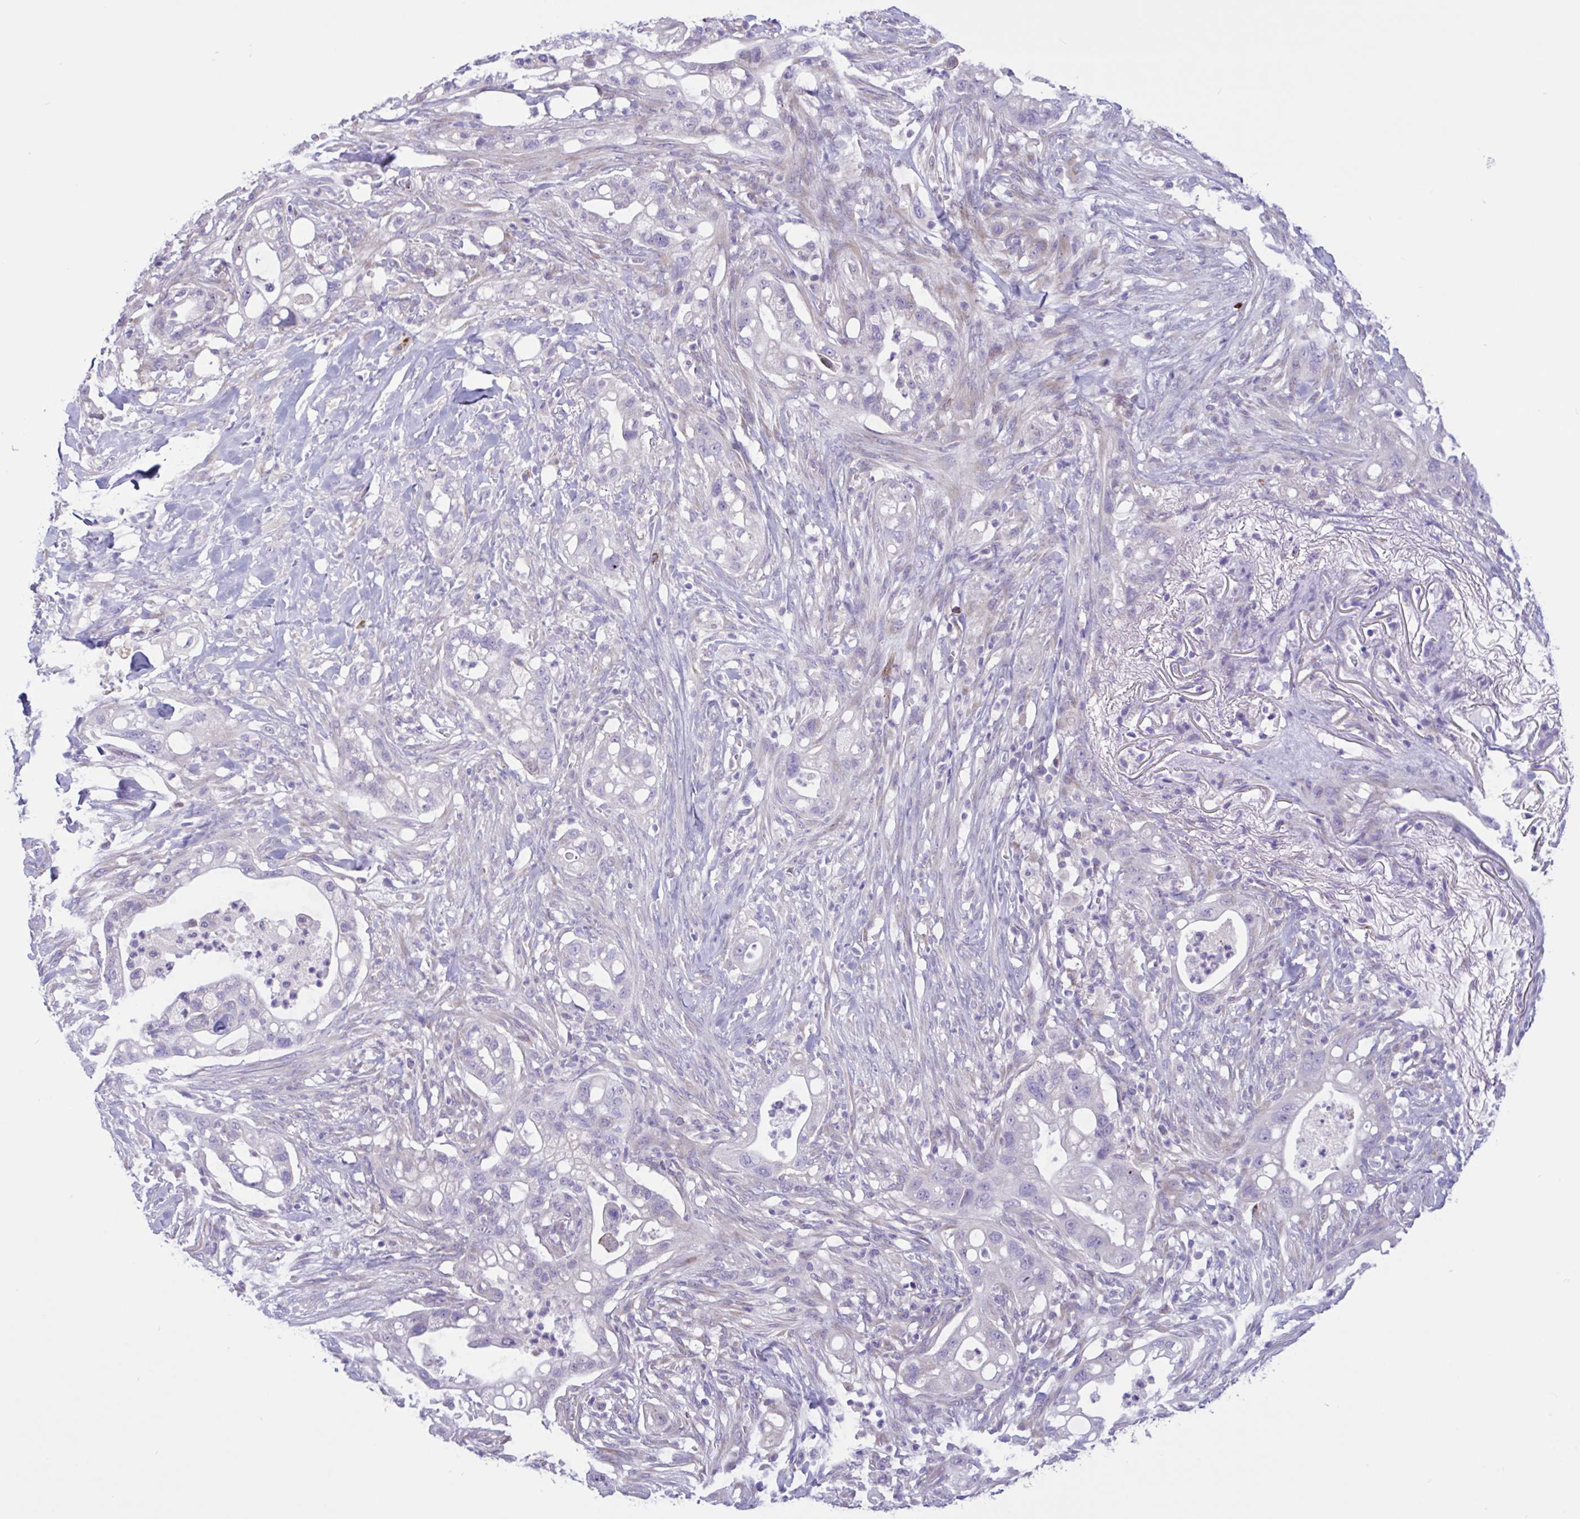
{"staining": {"intensity": "negative", "quantity": "none", "location": "none"}, "tissue": "pancreatic cancer", "cell_type": "Tumor cells", "image_type": "cancer", "snomed": [{"axis": "morphology", "description": "Adenocarcinoma, NOS"}, {"axis": "topography", "description": "Pancreas"}], "caption": "There is no significant positivity in tumor cells of pancreatic cancer. Nuclei are stained in blue.", "gene": "DSC3", "patient": {"sex": "male", "age": 44}}